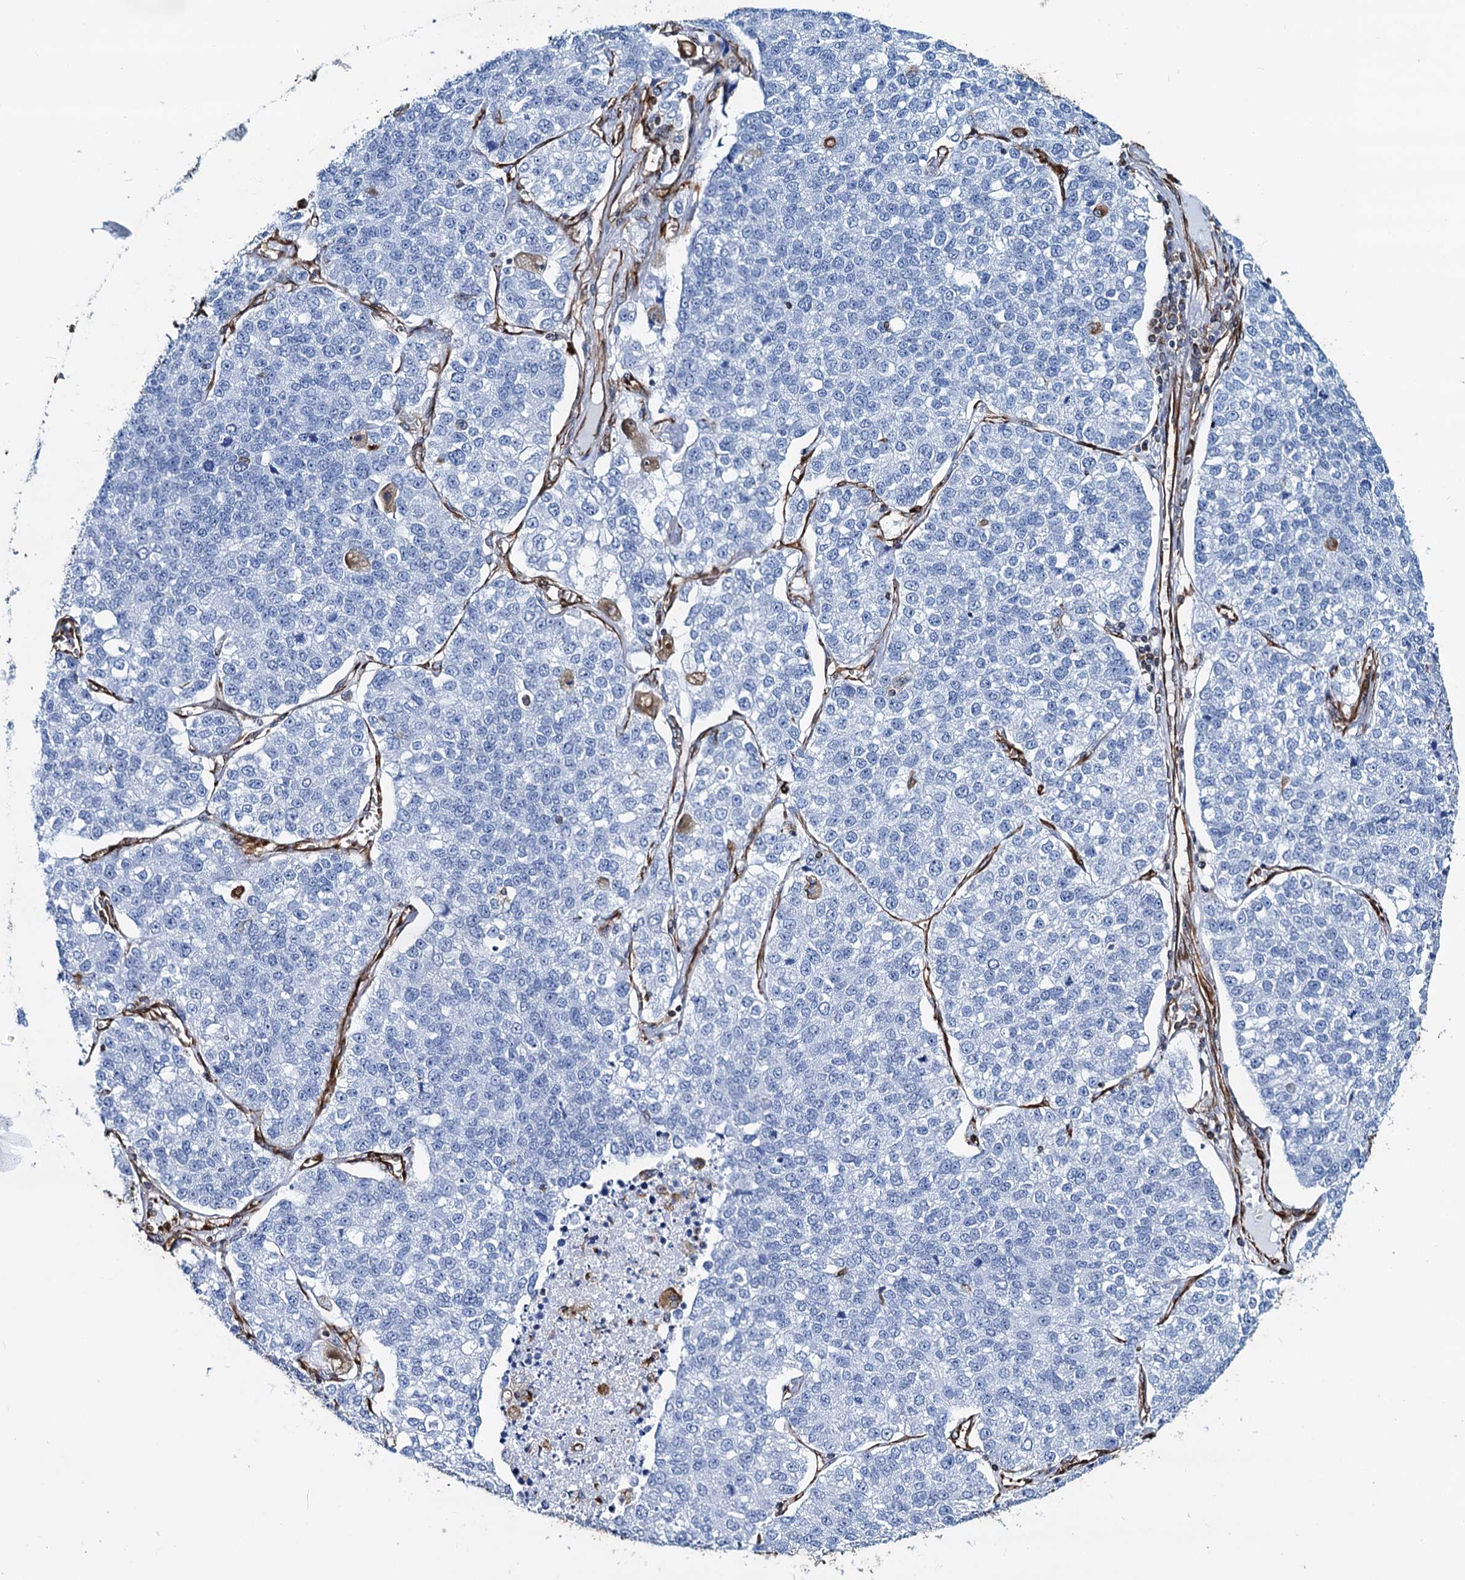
{"staining": {"intensity": "negative", "quantity": "none", "location": "none"}, "tissue": "lung cancer", "cell_type": "Tumor cells", "image_type": "cancer", "snomed": [{"axis": "morphology", "description": "Adenocarcinoma, NOS"}, {"axis": "topography", "description": "Lung"}], "caption": "Immunohistochemical staining of human lung cancer (adenocarcinoma) displays no significant expression in tumor cells.", "gene": "PGM2", "patient": {"sex": "male", "age": 49}}